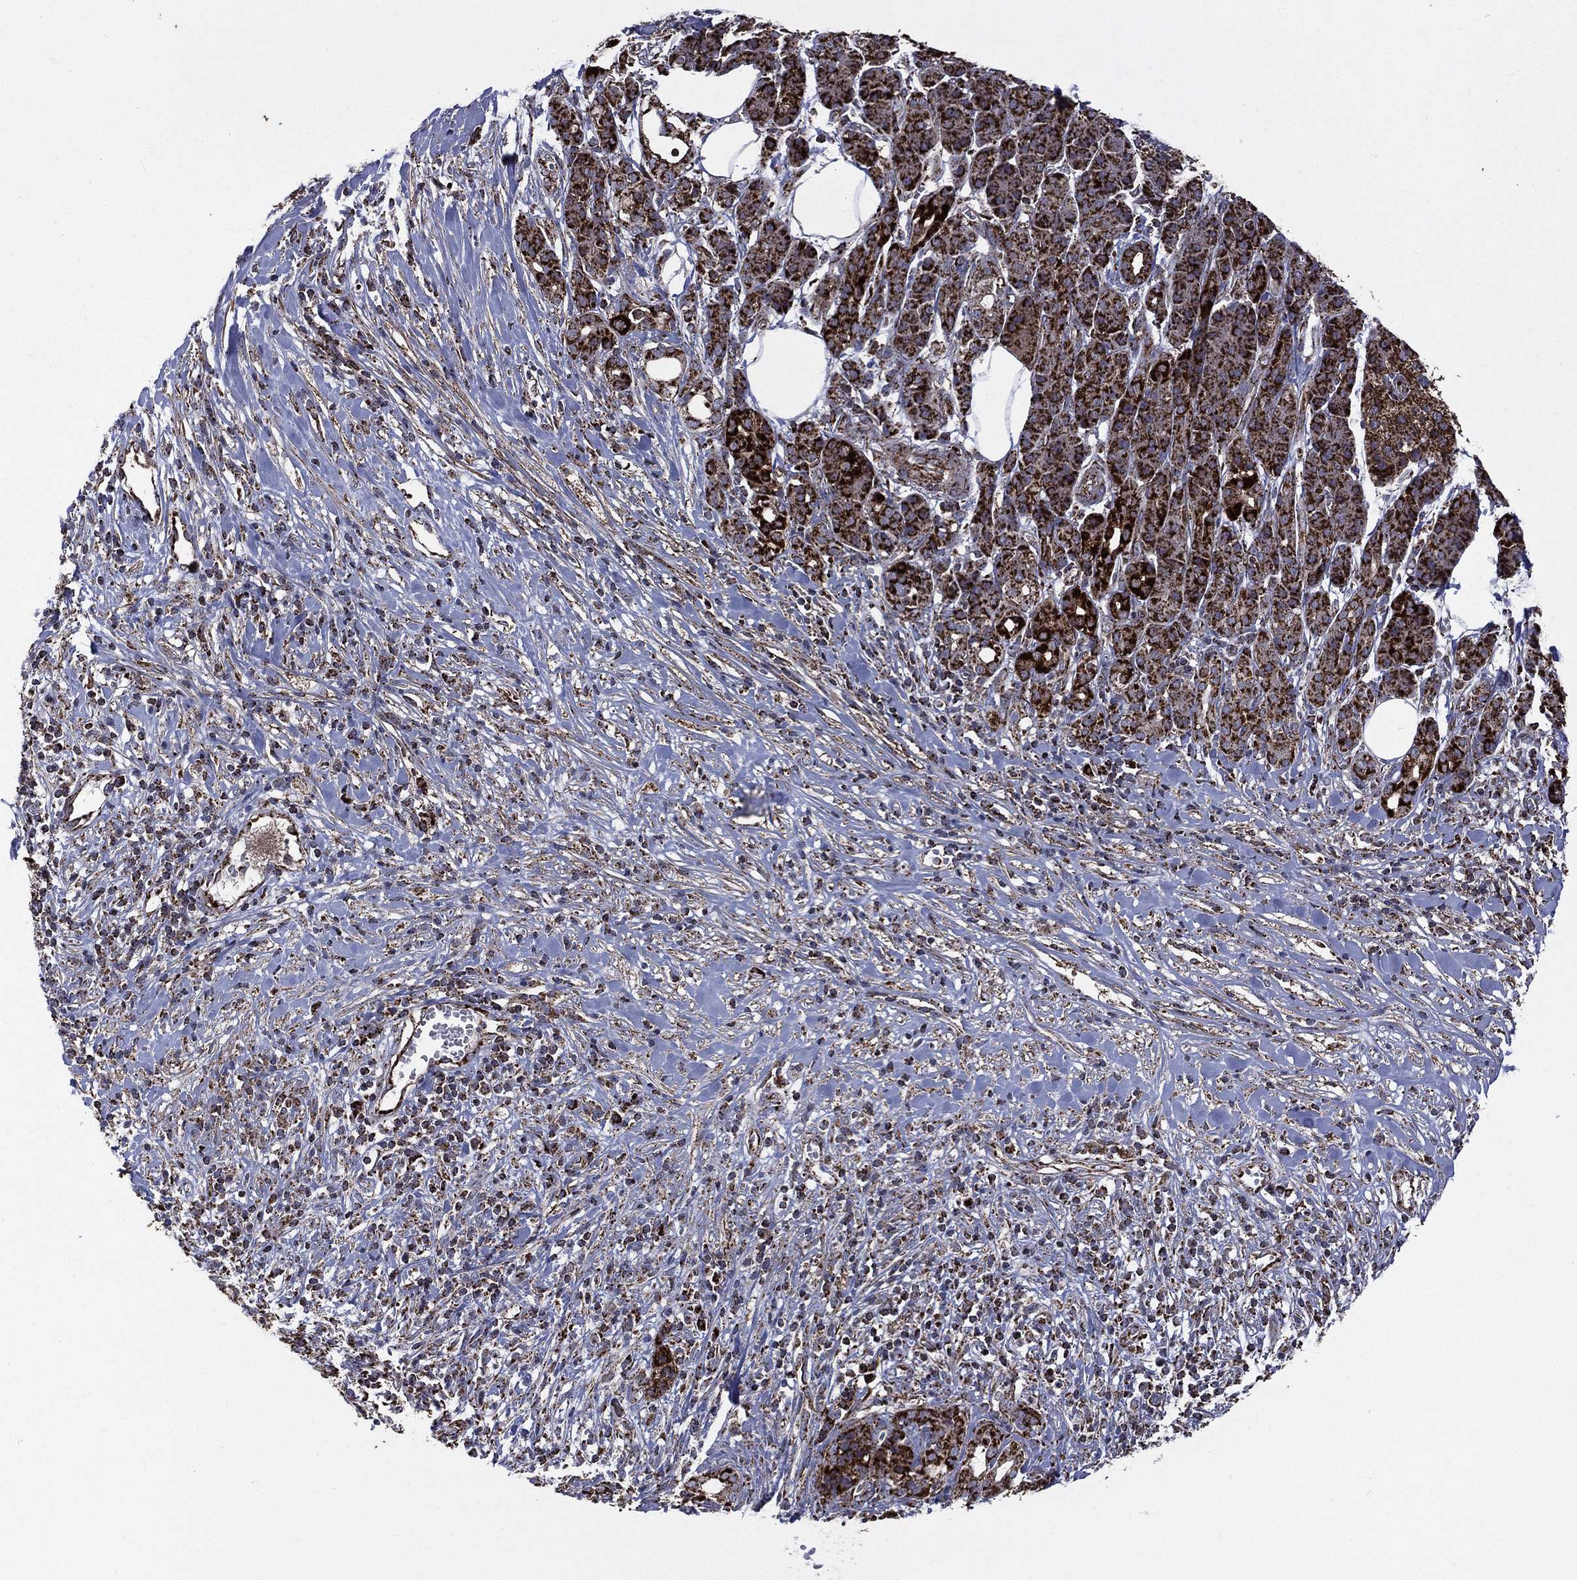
{"staining": {"intensity": "strong", "quantity": ">75%", "location": "cytoplasmic/membranous"}, "tissue": "pancreatic cancer", "cell_type": "Tumor cells", "image_type": "cancer", "snomed": [{"axis": "morphology", "description": "Adenocarcinoma, NOS"}, {"axis": "topography", "description": "Pancreas"}], "caption": "The histopathology image reveals immunohistochemical staining of pancreatic adenocarcinoma. There is strong cytoplasmic/membranous expression is present in about >75% of tumor cells.", "gene": "GOT2", "patient": {"sex": "male", "age": 61}}